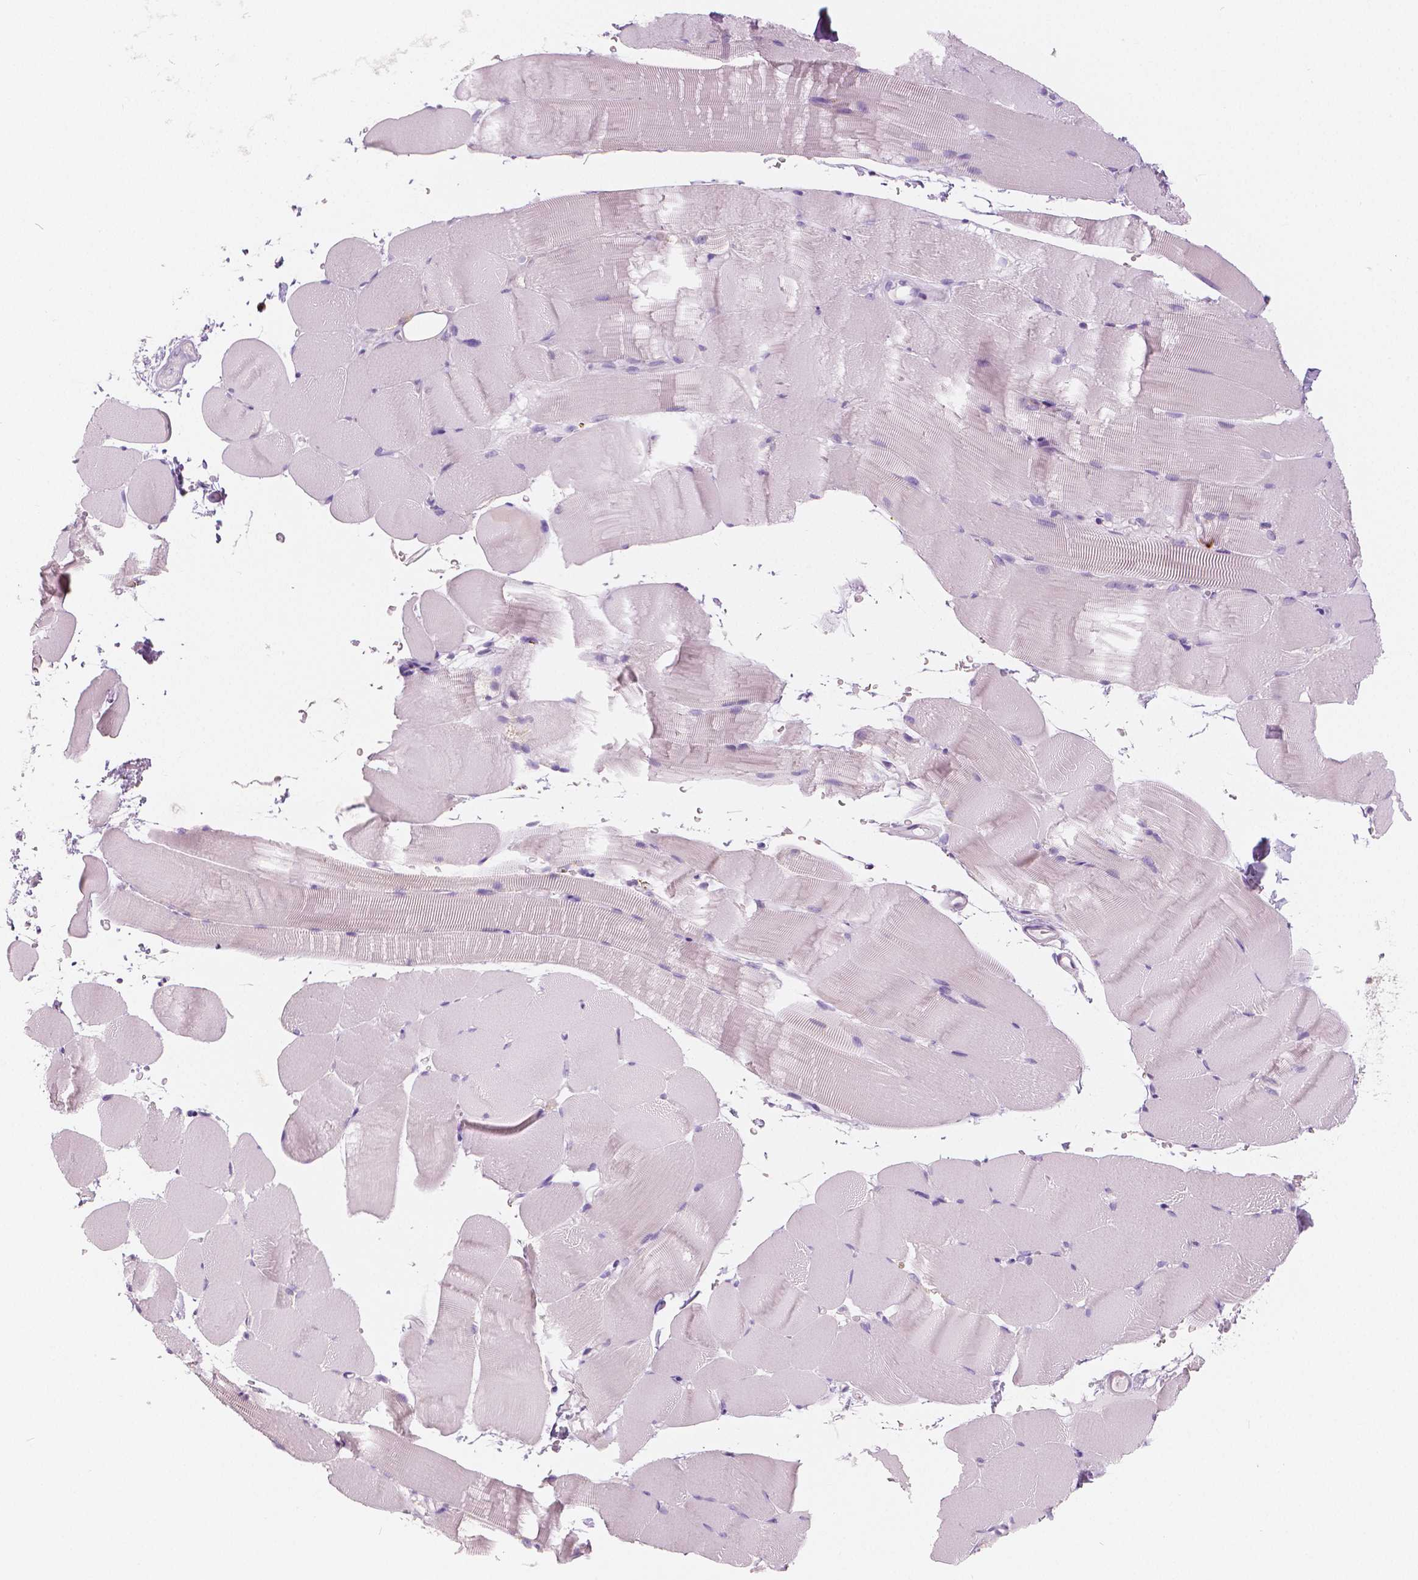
{"staining": {"intensity": "negative", "quantity": "none", "location": "none"}, "tissue": "skeletal muscle", "cell_type": "Myocytes", "image_type": "normal", "snomed": [{"axis": "morphology", "description": "Normal tissue, NOS"}, {"axis": "topography", "description": "Skeletal muscle"}], "caption": "Human skeletal muscle stained for a protein using immunohistochemistry (IHC) reveals no positivity in myocytes.", "gene": "CXCR2", "patient": {"sex": "female", "age": 37}}